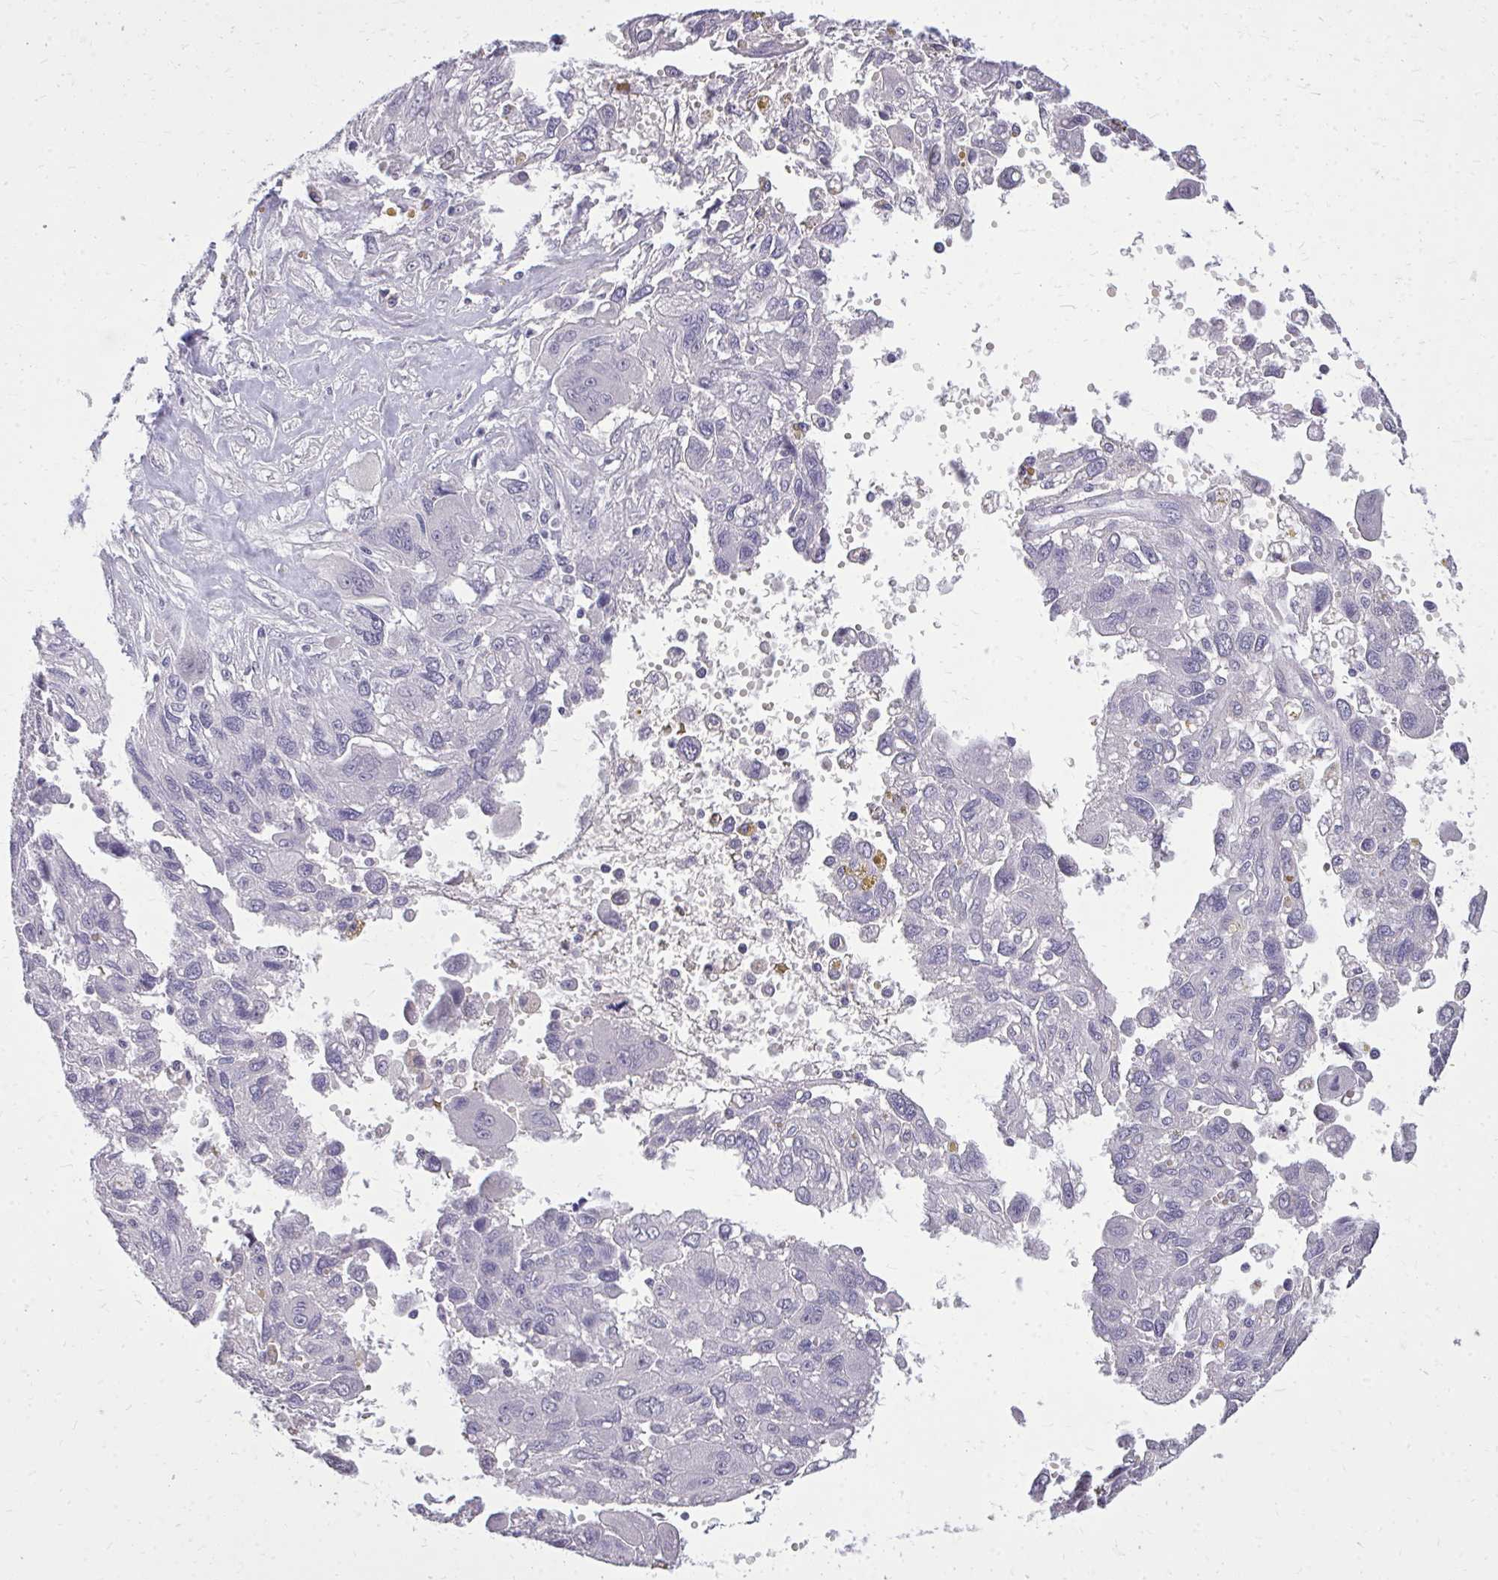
{"staining": {"intensity": "negative", "quantity": "none", "location": "none"}, "tissue": "pancreatic cancer", "cell_type": "Tumor cells", "image_type": "cancer", "snomed": [{"axis": "morphology", "description": "Adenocarcinoma, NOS"}, {"axis": "topography", "description": "Pancreas"}], "caption": "Pancreatic adenocarcinoma was stained to show a protein in brown. There is no significant expression in tumor cells.", "gene": "AKAP5", "patient": {"sex": "female", "age": 47}}